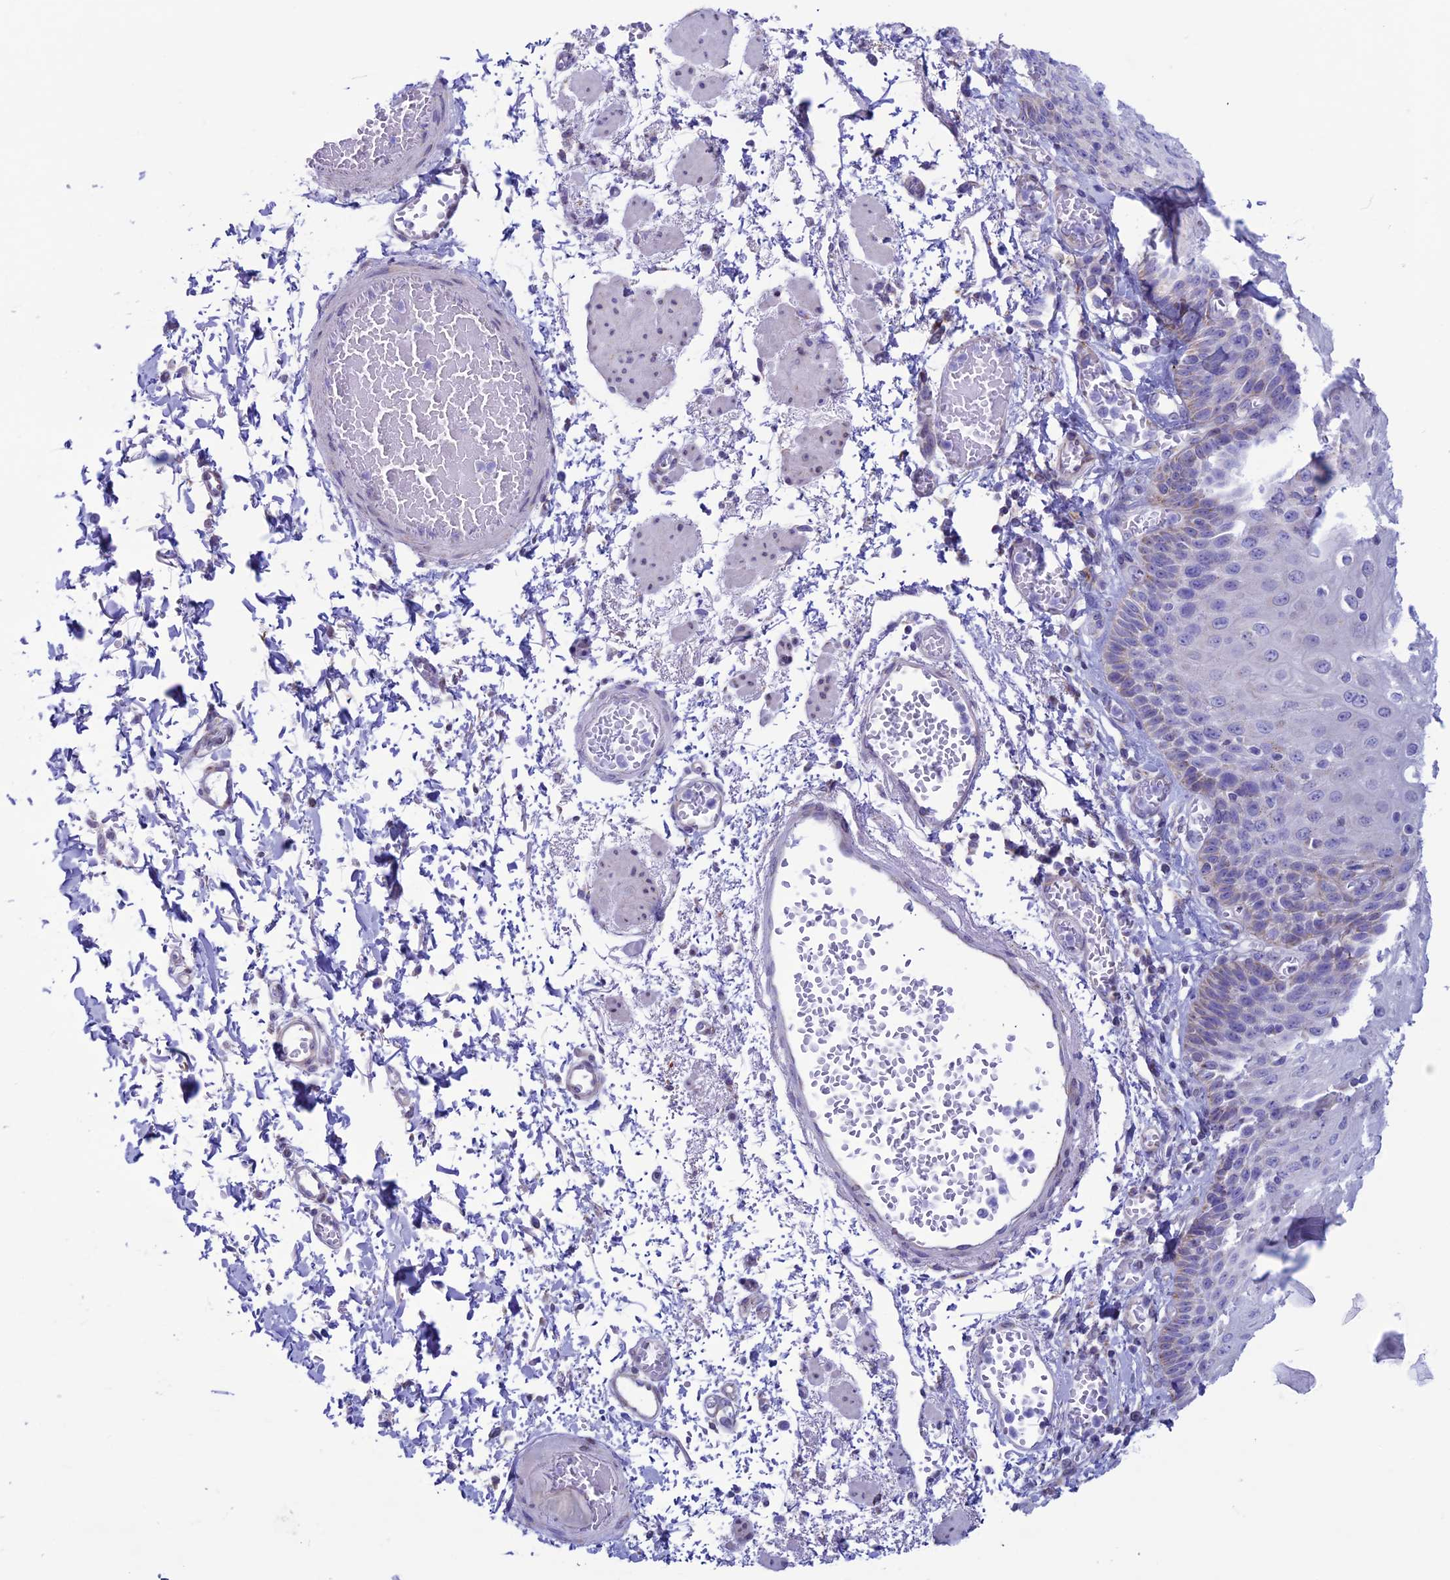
{"staining": {"intensity": "negative", "quantity": "none", "location": "none"}, "tissue": "esophagus", "cell_type": "Squamous epithelial cells", "image_type": "normal", "snomed": [{"axis": "morphology", "description": "Normal tissue, NOS"}, {"axis": "topography", "description": "Esophagus"}], "caption": "This image is of normal esophagus stained with immunohistochemistry to label a protein in brown with the nuclei are counter-stained blue. There is no expression in squamous epithelial cells. The staining was performed using DAB (3,3'-diaminobenzidine) to visualize the protein expression in brown, while the nuclei were stained in blue with hematoxylin (Magnification: 20x).", "gene": "CFAP210", "patient": {"sex": "male", "age": 81}}